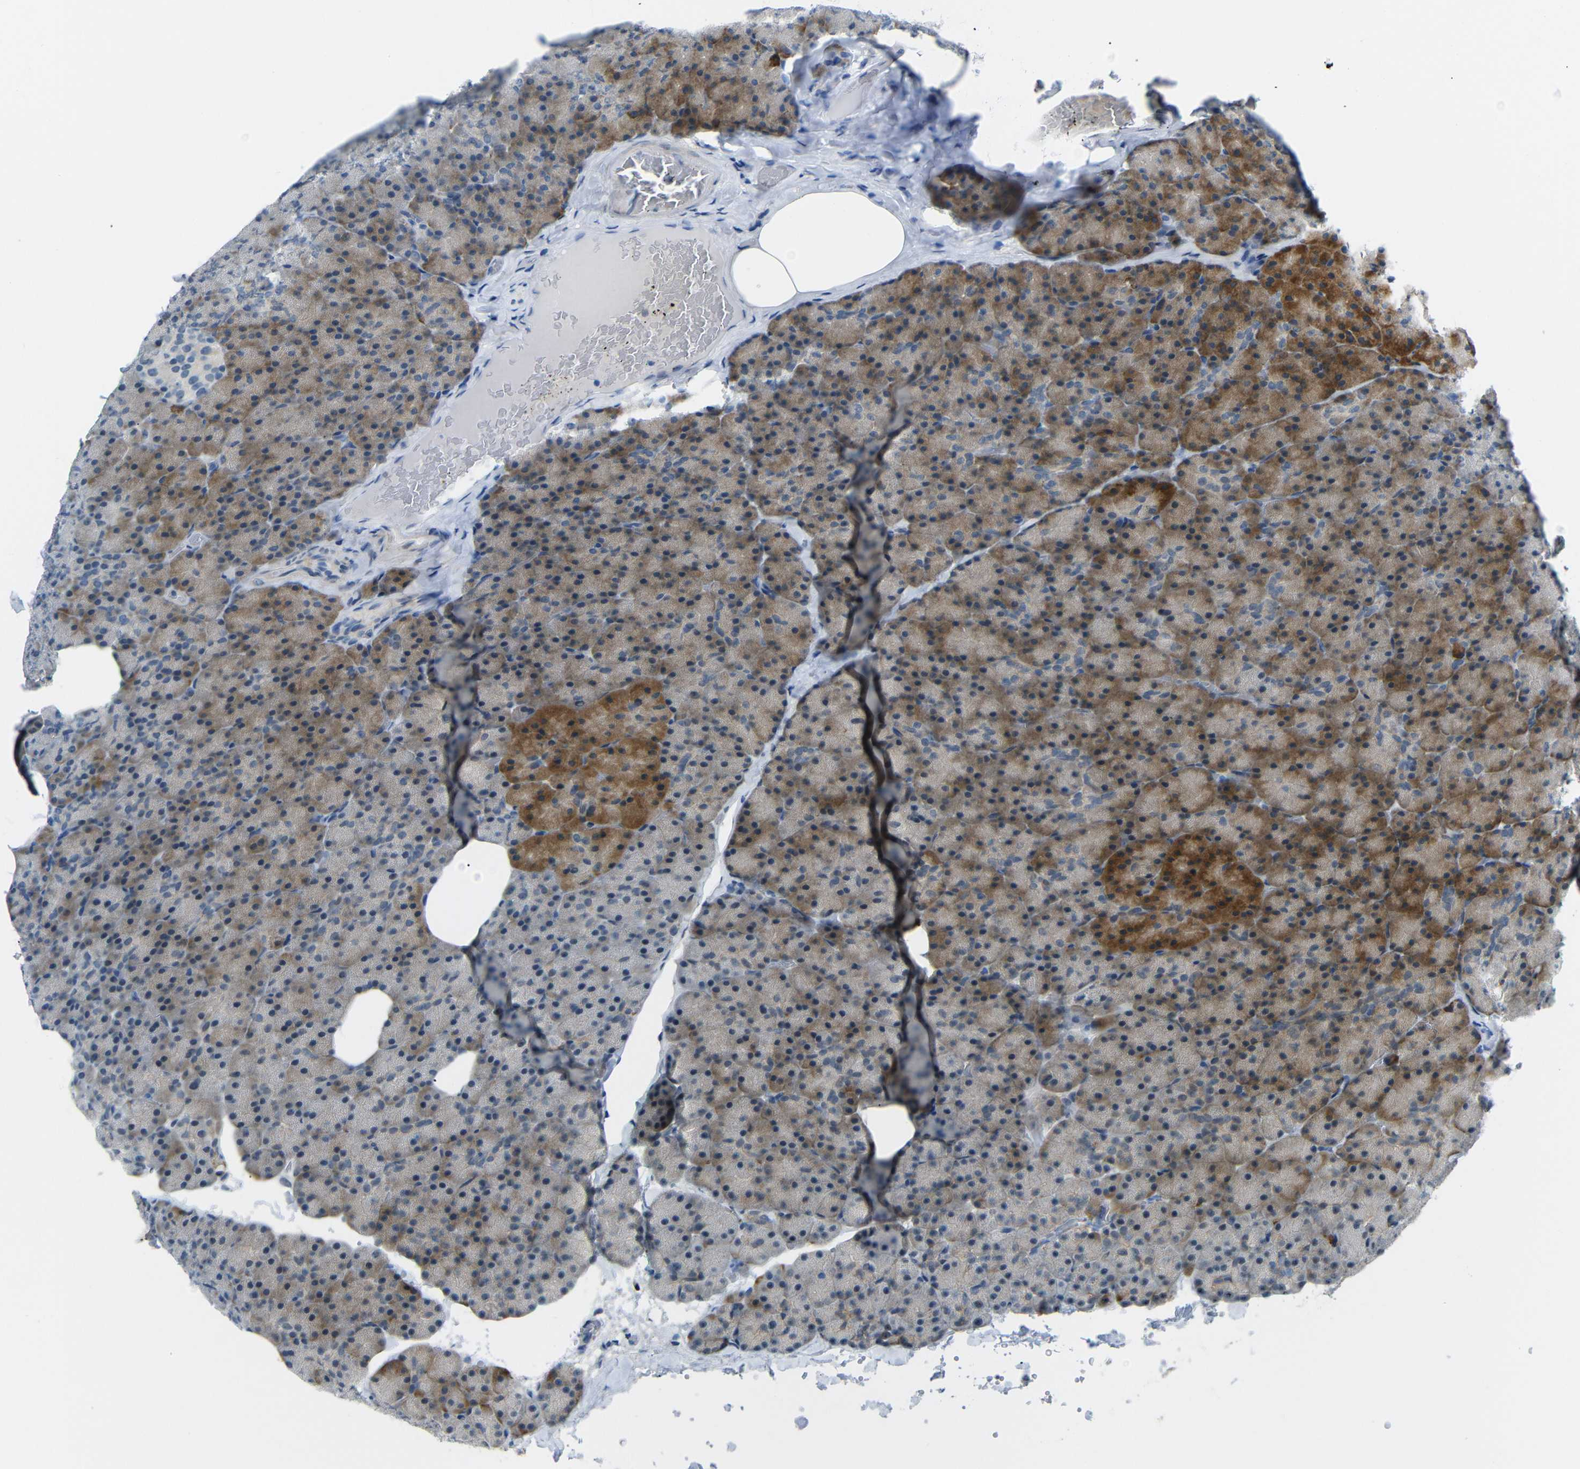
{"staining": {"intensity": "moderate", "quantity": "25%-75%", "location": "cytoplasmic/membranous"}, "tissue": "pancreas", "cell_type": "Exocrine glandular cells", "image_type": "normal", "snomed": [{"axis": "morphology", "description": "Normal tissue, NOS"}, {"axis": "topography", "description": "Pancreas"}], "caption": "A high-resolution micrograph shows IHC staining of normal pancreas, which exhibits moderate cytoplasmic/membranous staining in about 25%-75% of exocrine glandular cells. (IHC, brightfield microscopy, high magnification).", "gene": "GPR158", "patient": {"sex": "female", "age": 35}}